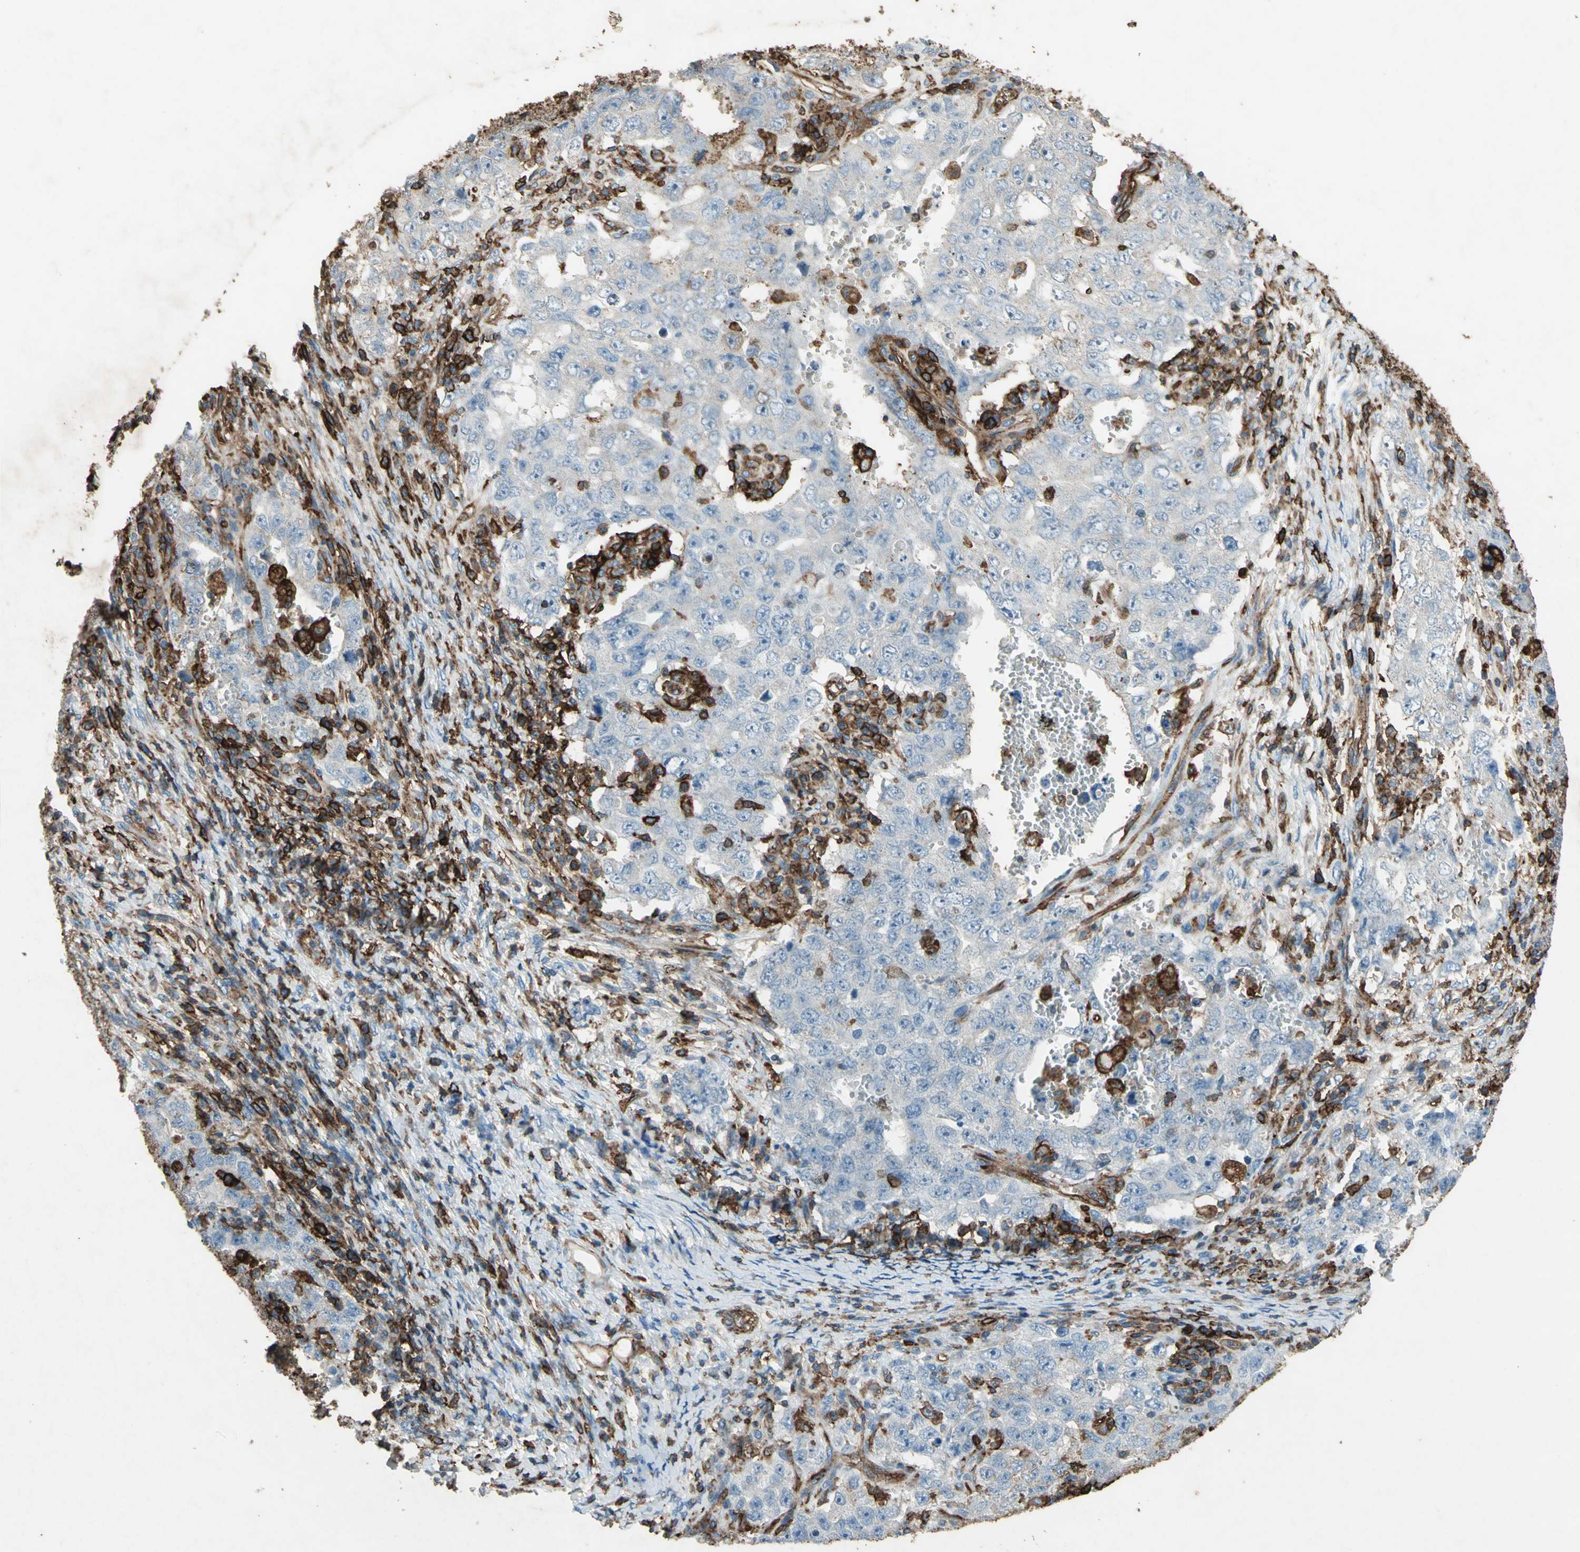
{"staining": {"intensity": "weak", "quantity": "<25%", "location": "cytoplasmic/membranous"}, "tissue": "testis cancer", "cell_type": "Tumor cells", "image_type": "cancer", "snomed": [{"axis": "morphology", "description": "Carcinoma, Embryonal, NOS"}, {"axis": "topography", "description": "Testis"}], "caption": "DAB (3,3'-diaminobenzidine) immunohistochemical staining of human testis cancer (embryonal carcinoma) demonstrates no significant staining in tumor cells. (DAB (3,3'-diaminobenzidine) IHC visualized using brightfield microscopy, high magnification).", "gene": "CCR6", "patient": {"sex": "male", "age": 26}}